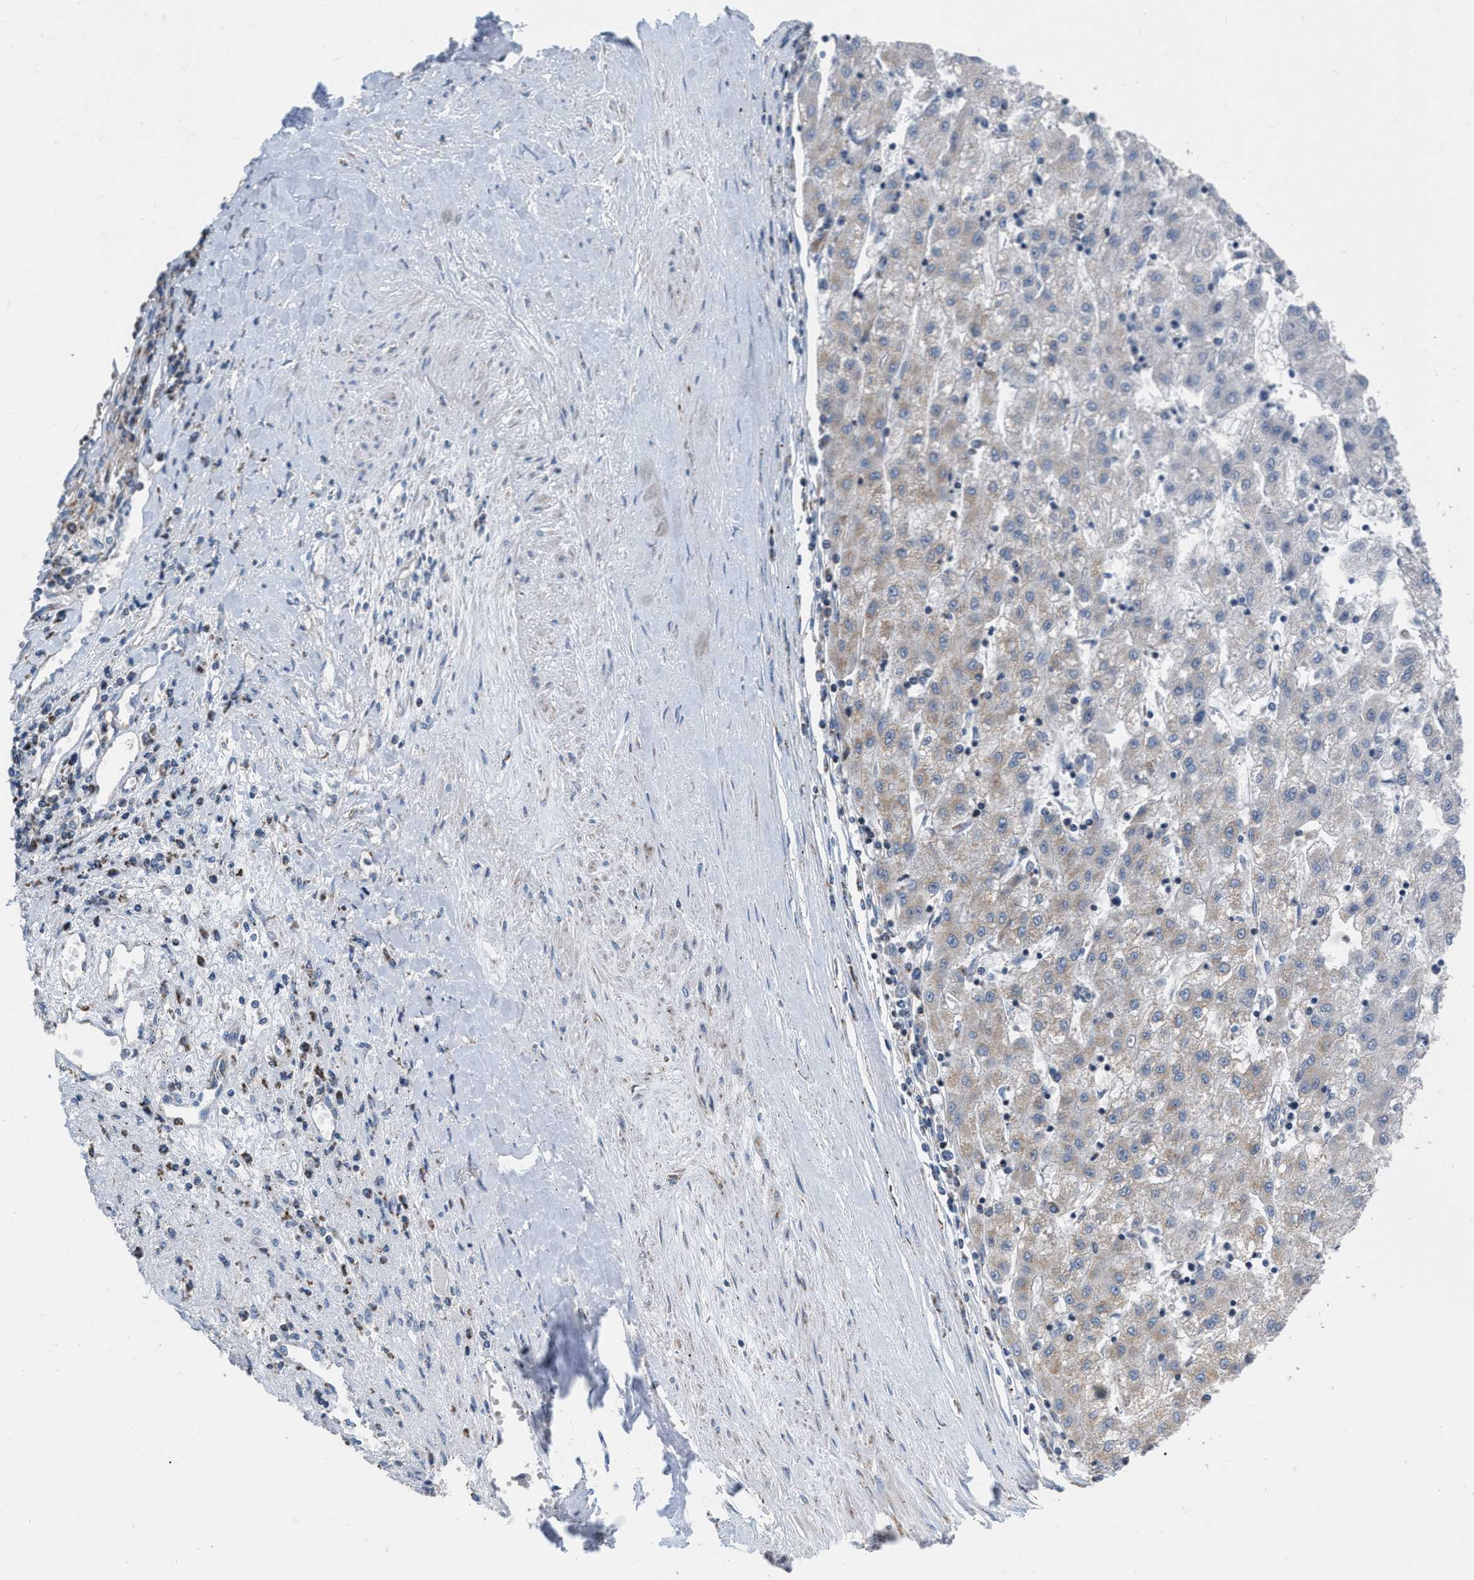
{"staining": {"intensity": "negative", "quantity": "none", "location": "none"}, "tissue": "liver cancer", "cell_type": "Tumor cells", "image_type": "cancer", "snomed": [{"axis": "morphology", "description": "Carcinoma, Hepatocellular, NOS"}, {"axis": "topography", "description": "Liver"}], "caption": "DAB (3,3'-diaminobenzidine) immunohistochemical staining of liver cancer (hepatocellular carcinoma) exhibits no significant expression in tumor cells.", "gene": "DDX56", "patient": {"sex": "male", "age": 72}}